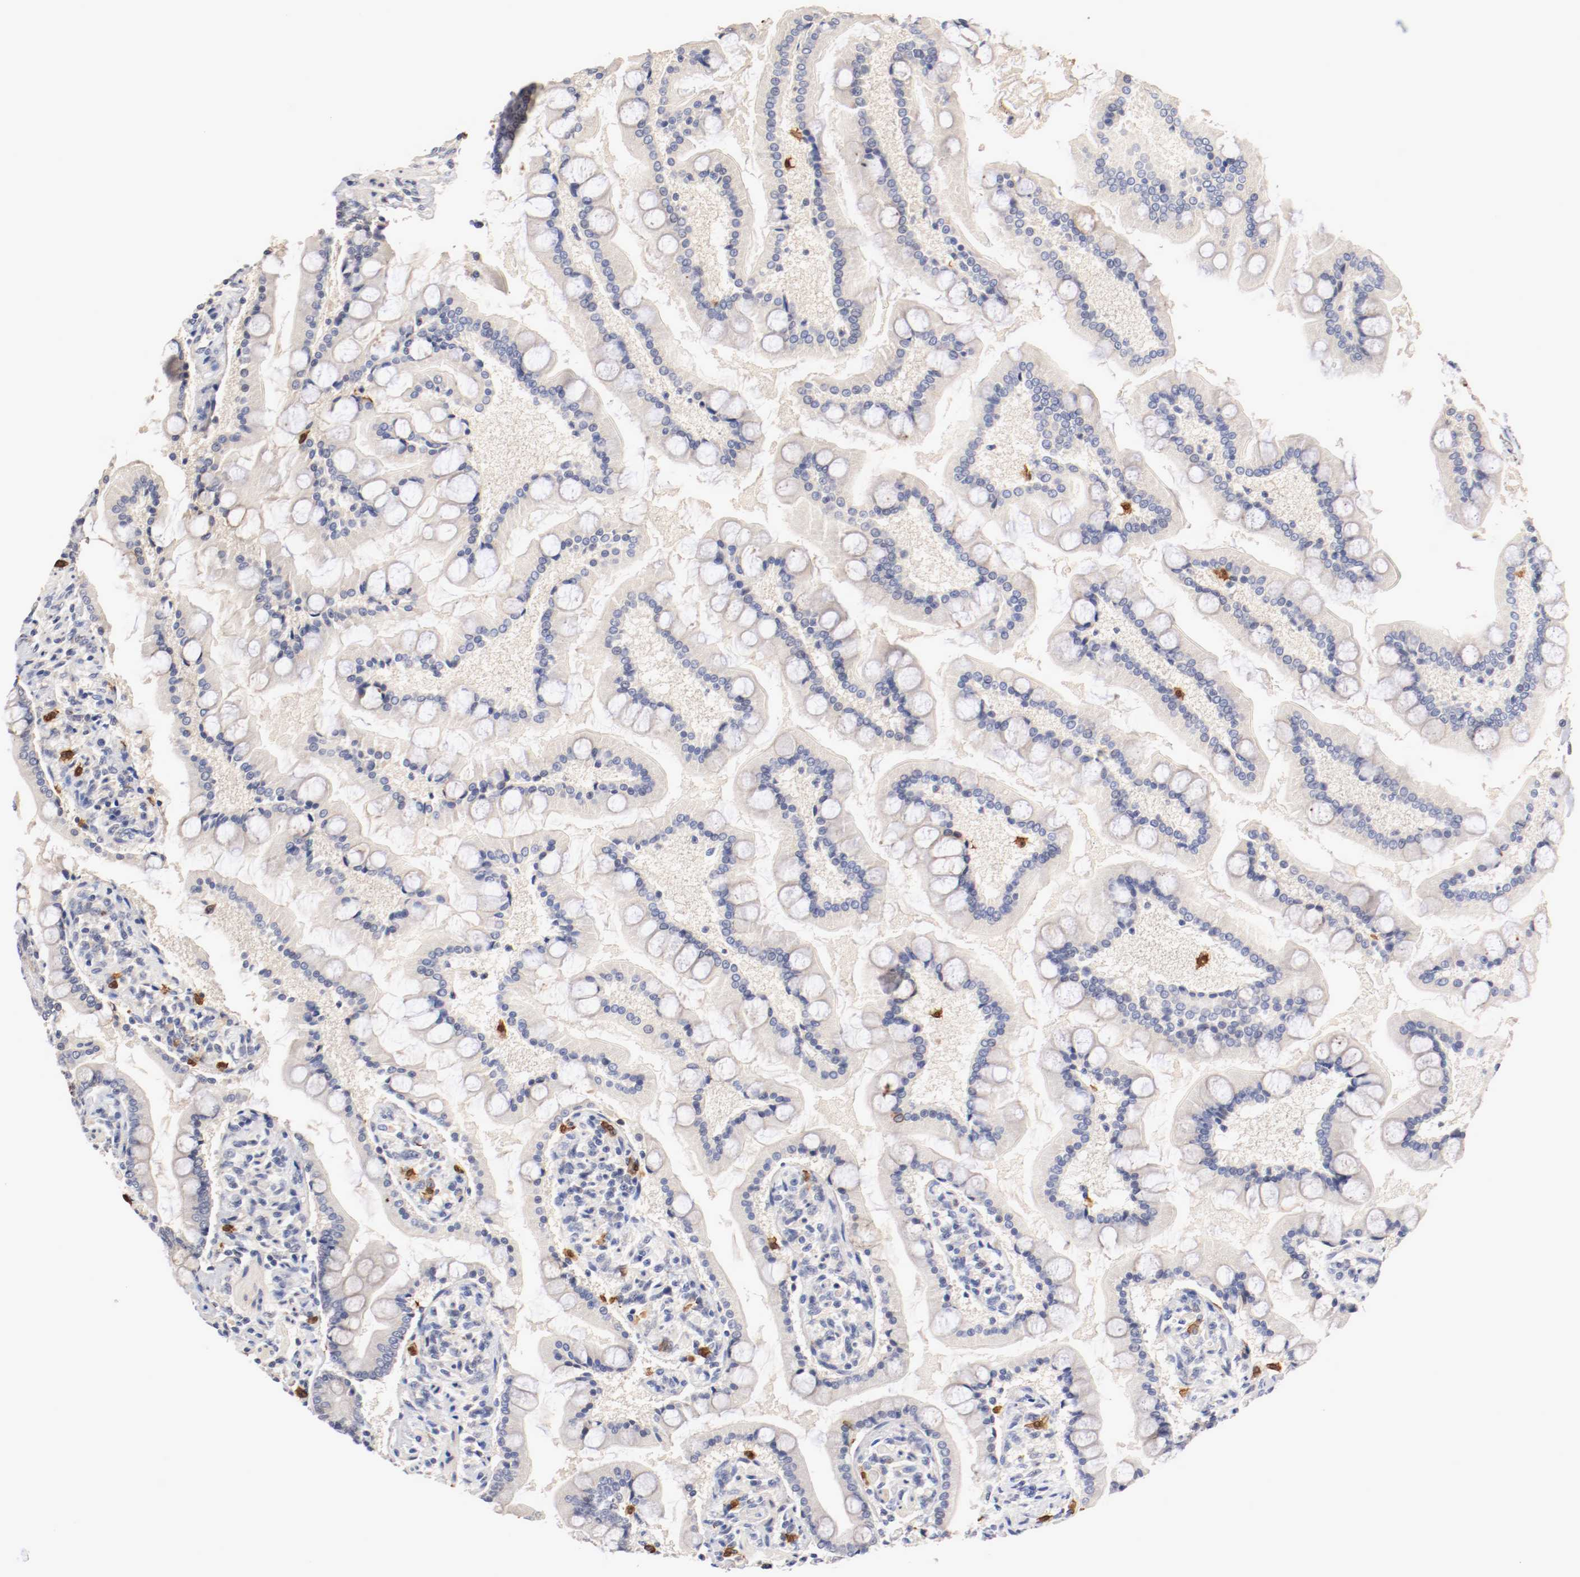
{"staining": {"intensity": "negative", "quantity": "none", "location": "none"}, "tissue": "small intestine", "cell_type": "Glandular cells", "image_type": "normal", "snomed": [{"axis": "morphology", "description": "Normal tissue, NOS"}, {"axis": "topography", "description": "Small intestine"}], "caption": "Immunohistochemistry micrograph of normal small intestine: small intestine stained with DAB (3,3'-diaminobenzidine) demonstrates no significant protein staining in glandular cells.", "gene": "CEBPE", "patient": {"sex": "male", "age": 41}}